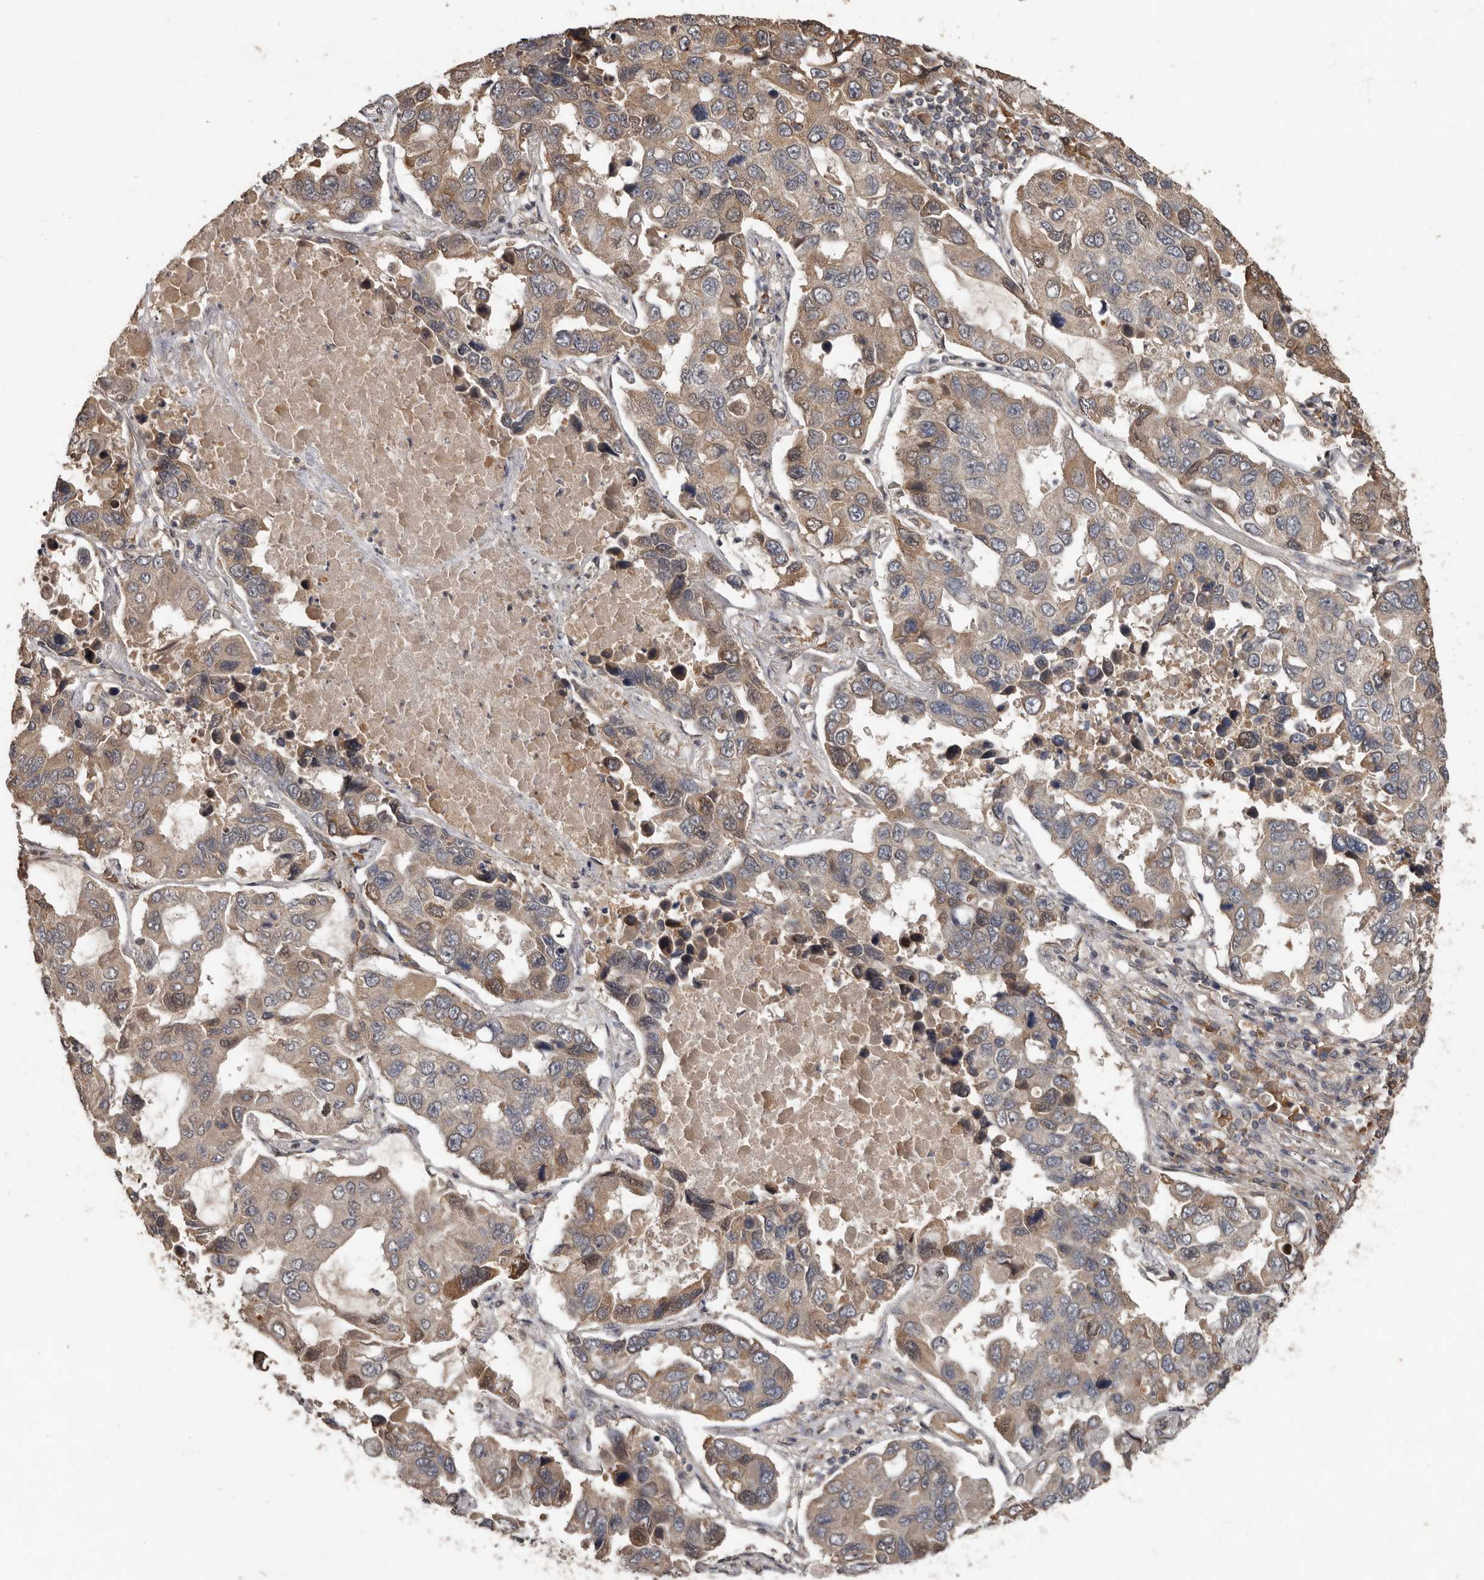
{"staining": {"intensity": "weak", "quantity": ">75%", "location": "cytoplasmic/membranous"}, "tissue": "lung cancer", "cell_type": "Tumor cells", "image_type": "cancer", "snomed": [{"axis": "morphology", "description": "Adenocarcinoma, NOS"}, {"axis": "topography", "description": "Lung"}], "caption": "Immunohistochemistry histopathology image of neoplastic tissue: human lung cancer stained using immunohistochemistry (IHC) shows low levels of weak protein expression localized specifically in the cytoplasmic/membranous of tumor cells, appearing as a cytoplasmic/membranous brown color.", "gene": "KIF26B", "patient": {"sex": "male", "age": 64}}